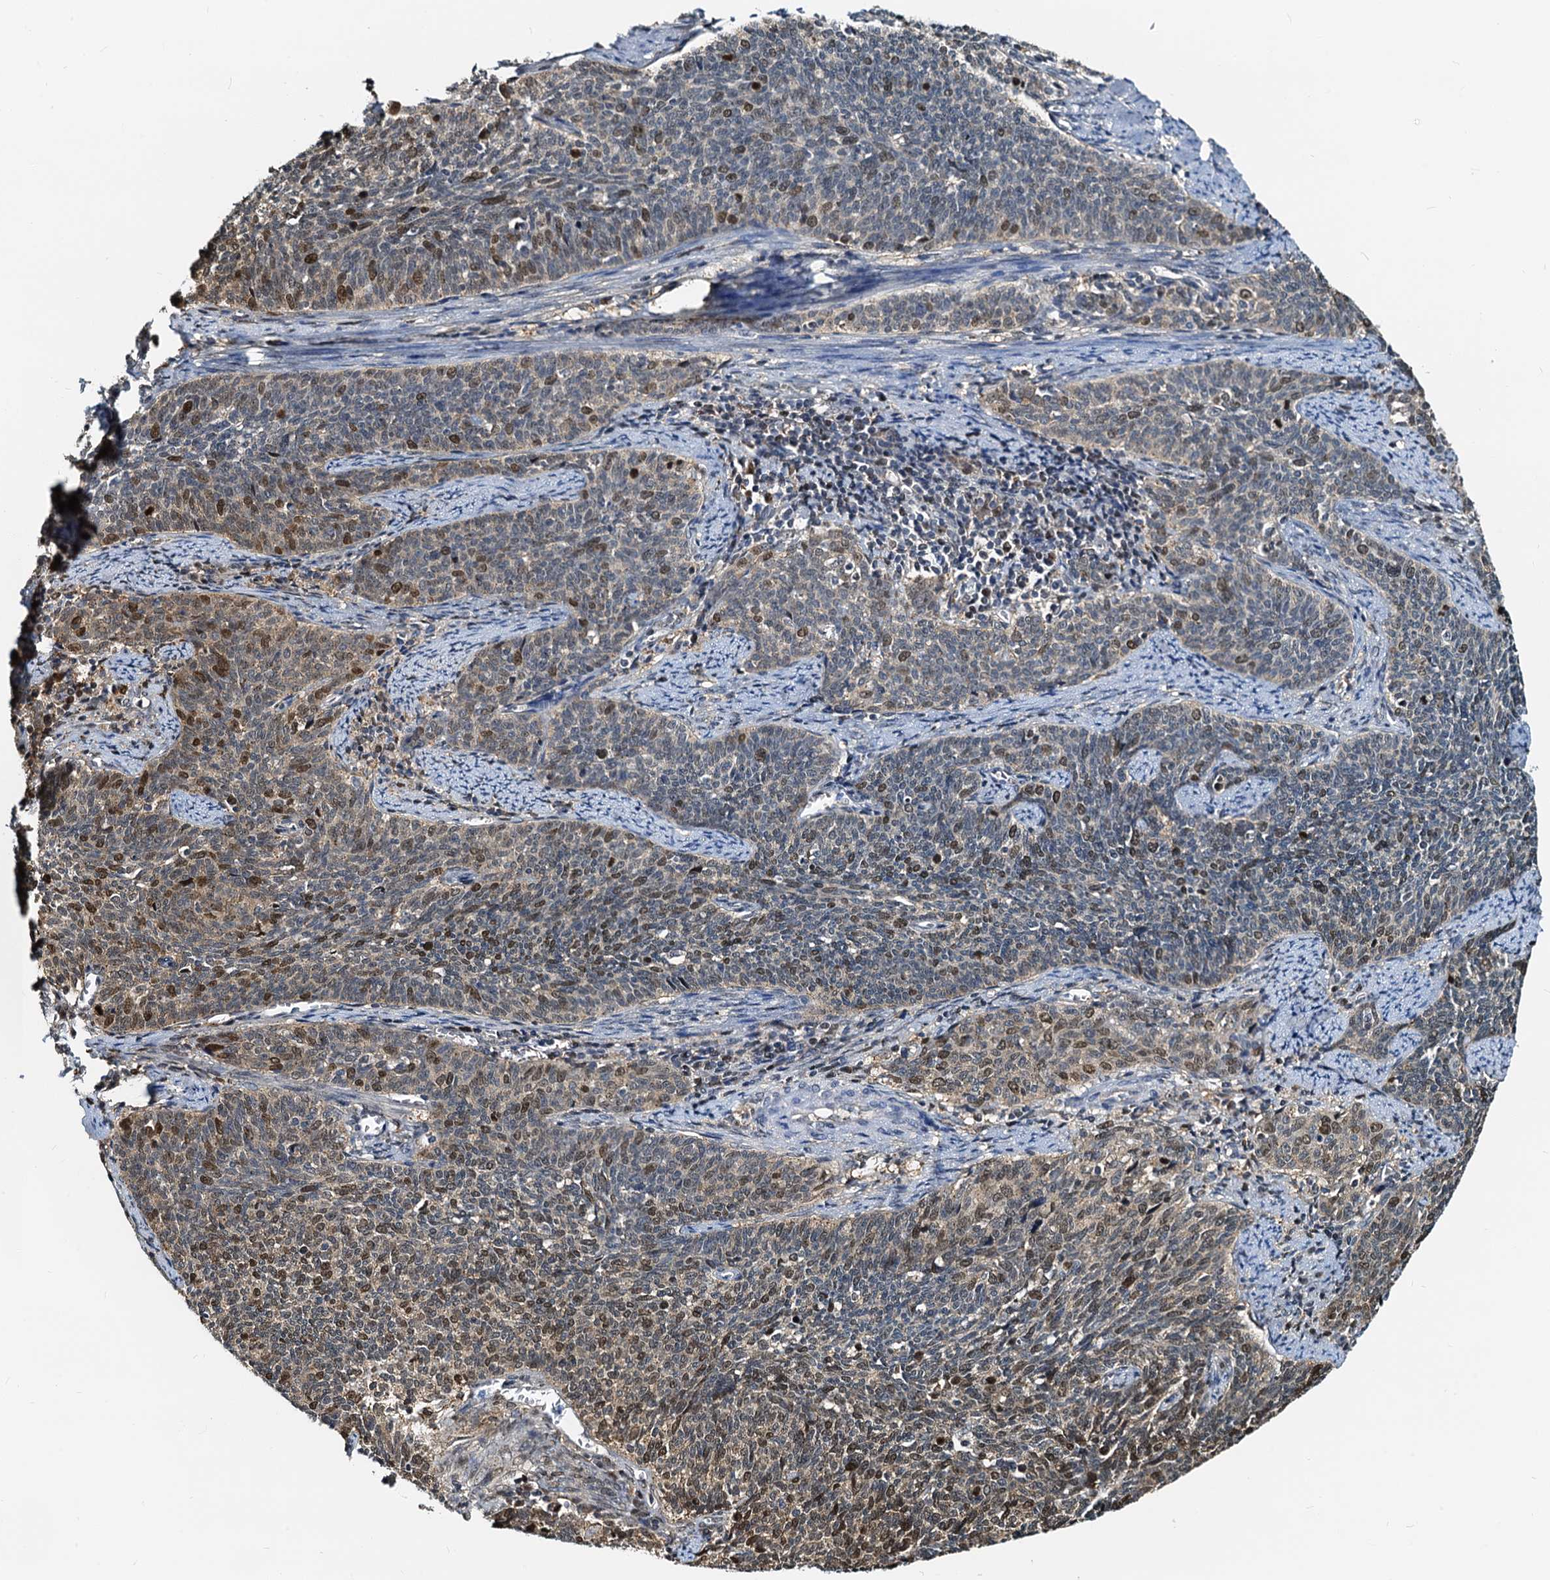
{"staining": {"intensity": "moderate", "quantity": "25%-75%", "location": "nuclear"}, "tissue": "cervical cancer", "cell_type": "Tumor cells", "image_type": "cancer", "snomed": [{"axis": "morphology", "description": "Squamous cell carcinoma, NOS"}, {"axis": "topography", "description": "Cervix"}], "caption": "Protein staining of cervical squamous cell carcinoma tissue shows moderate nuclear staining in approximately 25%-75% of tumor cells. Ihc stains the protein of interest in brown and the nuclei are stained blue.", "gene": "PTGES3", "patient": {"sex": "female", "age": 39}}